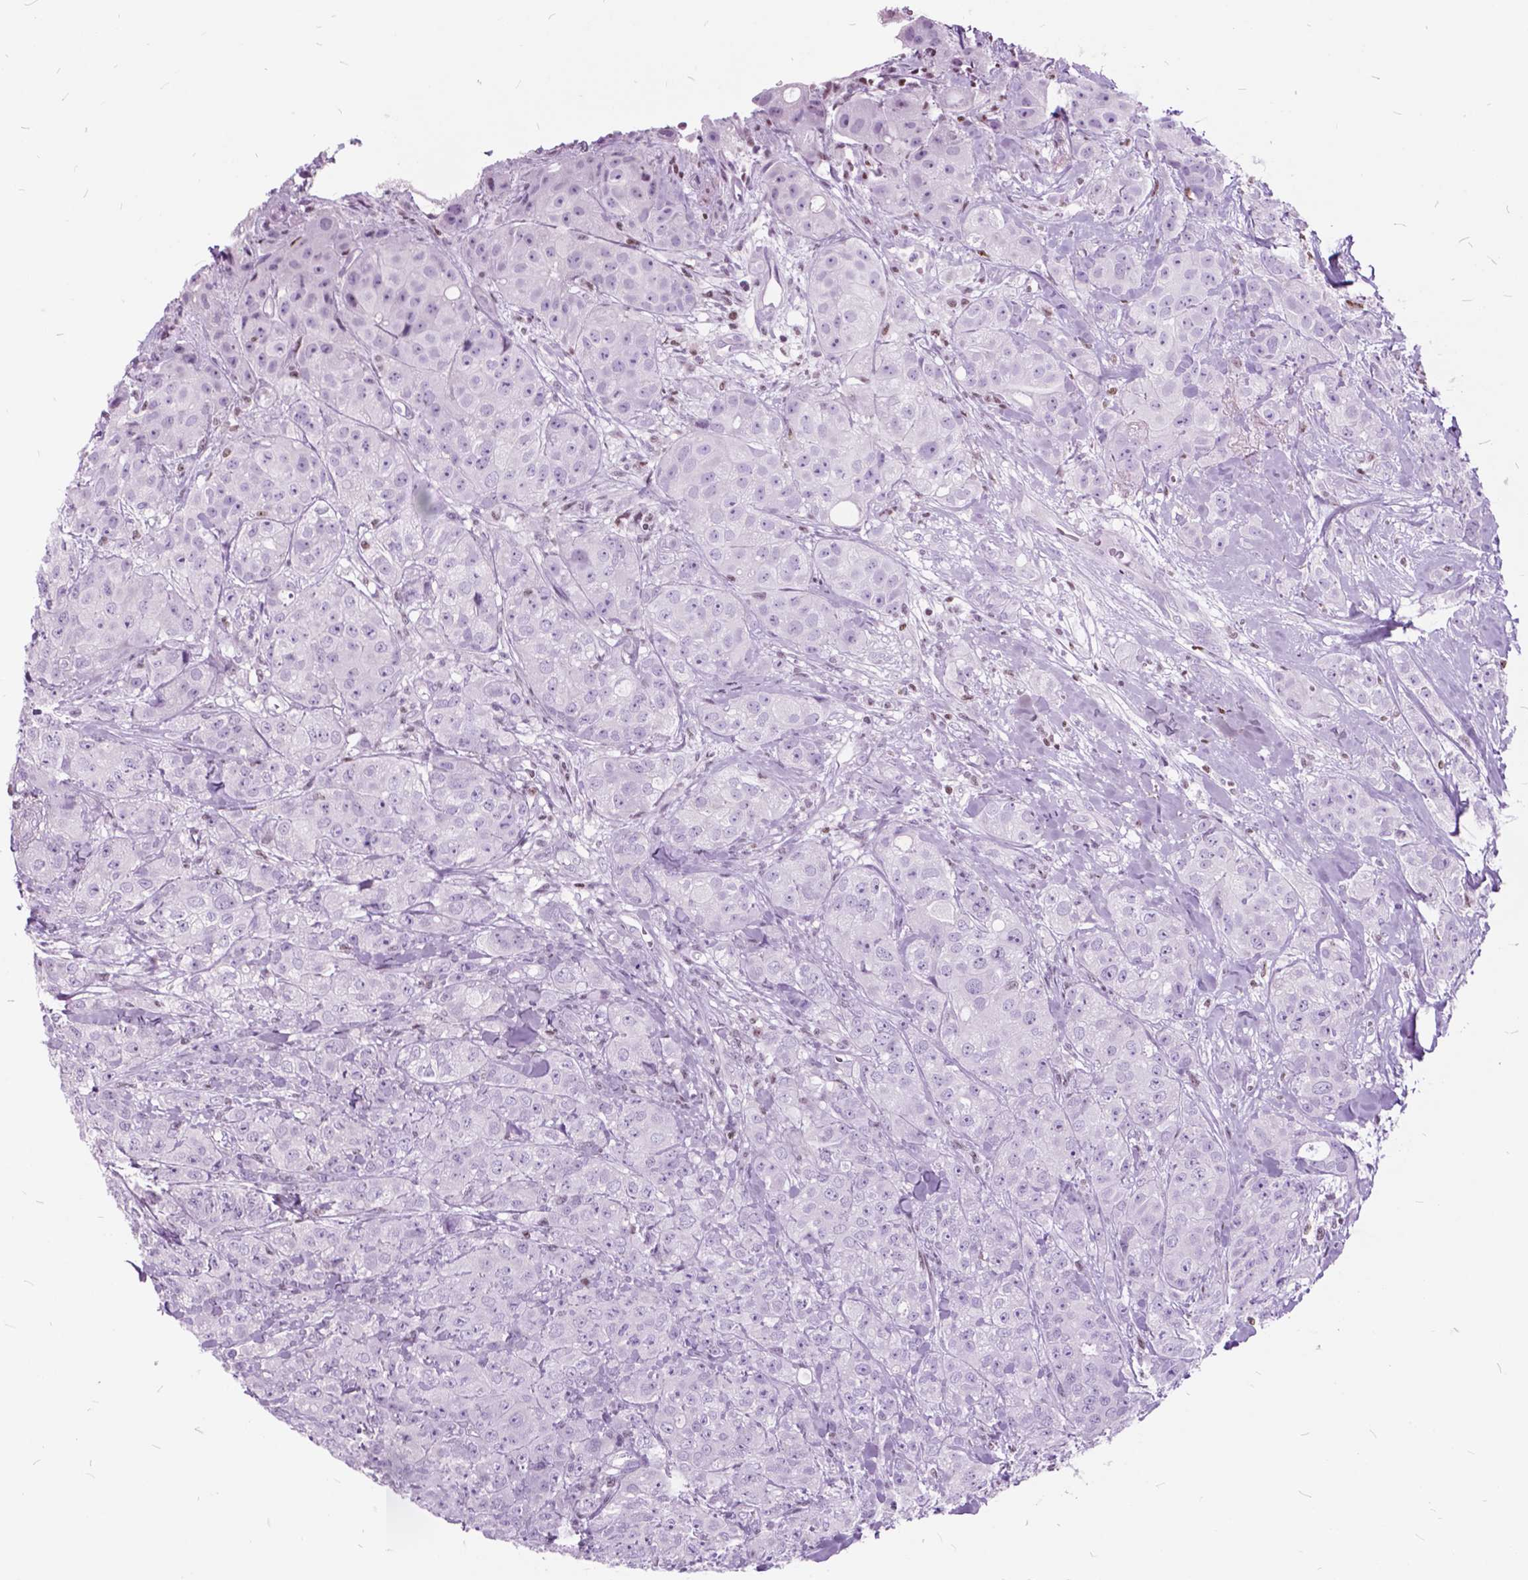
{"staining": {"intensity": "negative", "quantity": "none", "location": "none"}, "tissue": "breast cancer", "cell_type": "Tumor cells", "image_type": "cancer", "snomed": [{"axis": "morphology", "description": "Duct carcinoma"}, {"axis": "topography", "description": "Breast"}], "caption": "An immunohistochemistry (IHC) photomicrograph of invasive ductal carcinoma (breast) is shown. There is no staining in tumor cells of invasive ductal carcinoma (breast).", "gene": "SP140", "patient": {"sex": "female", "age": 43}}